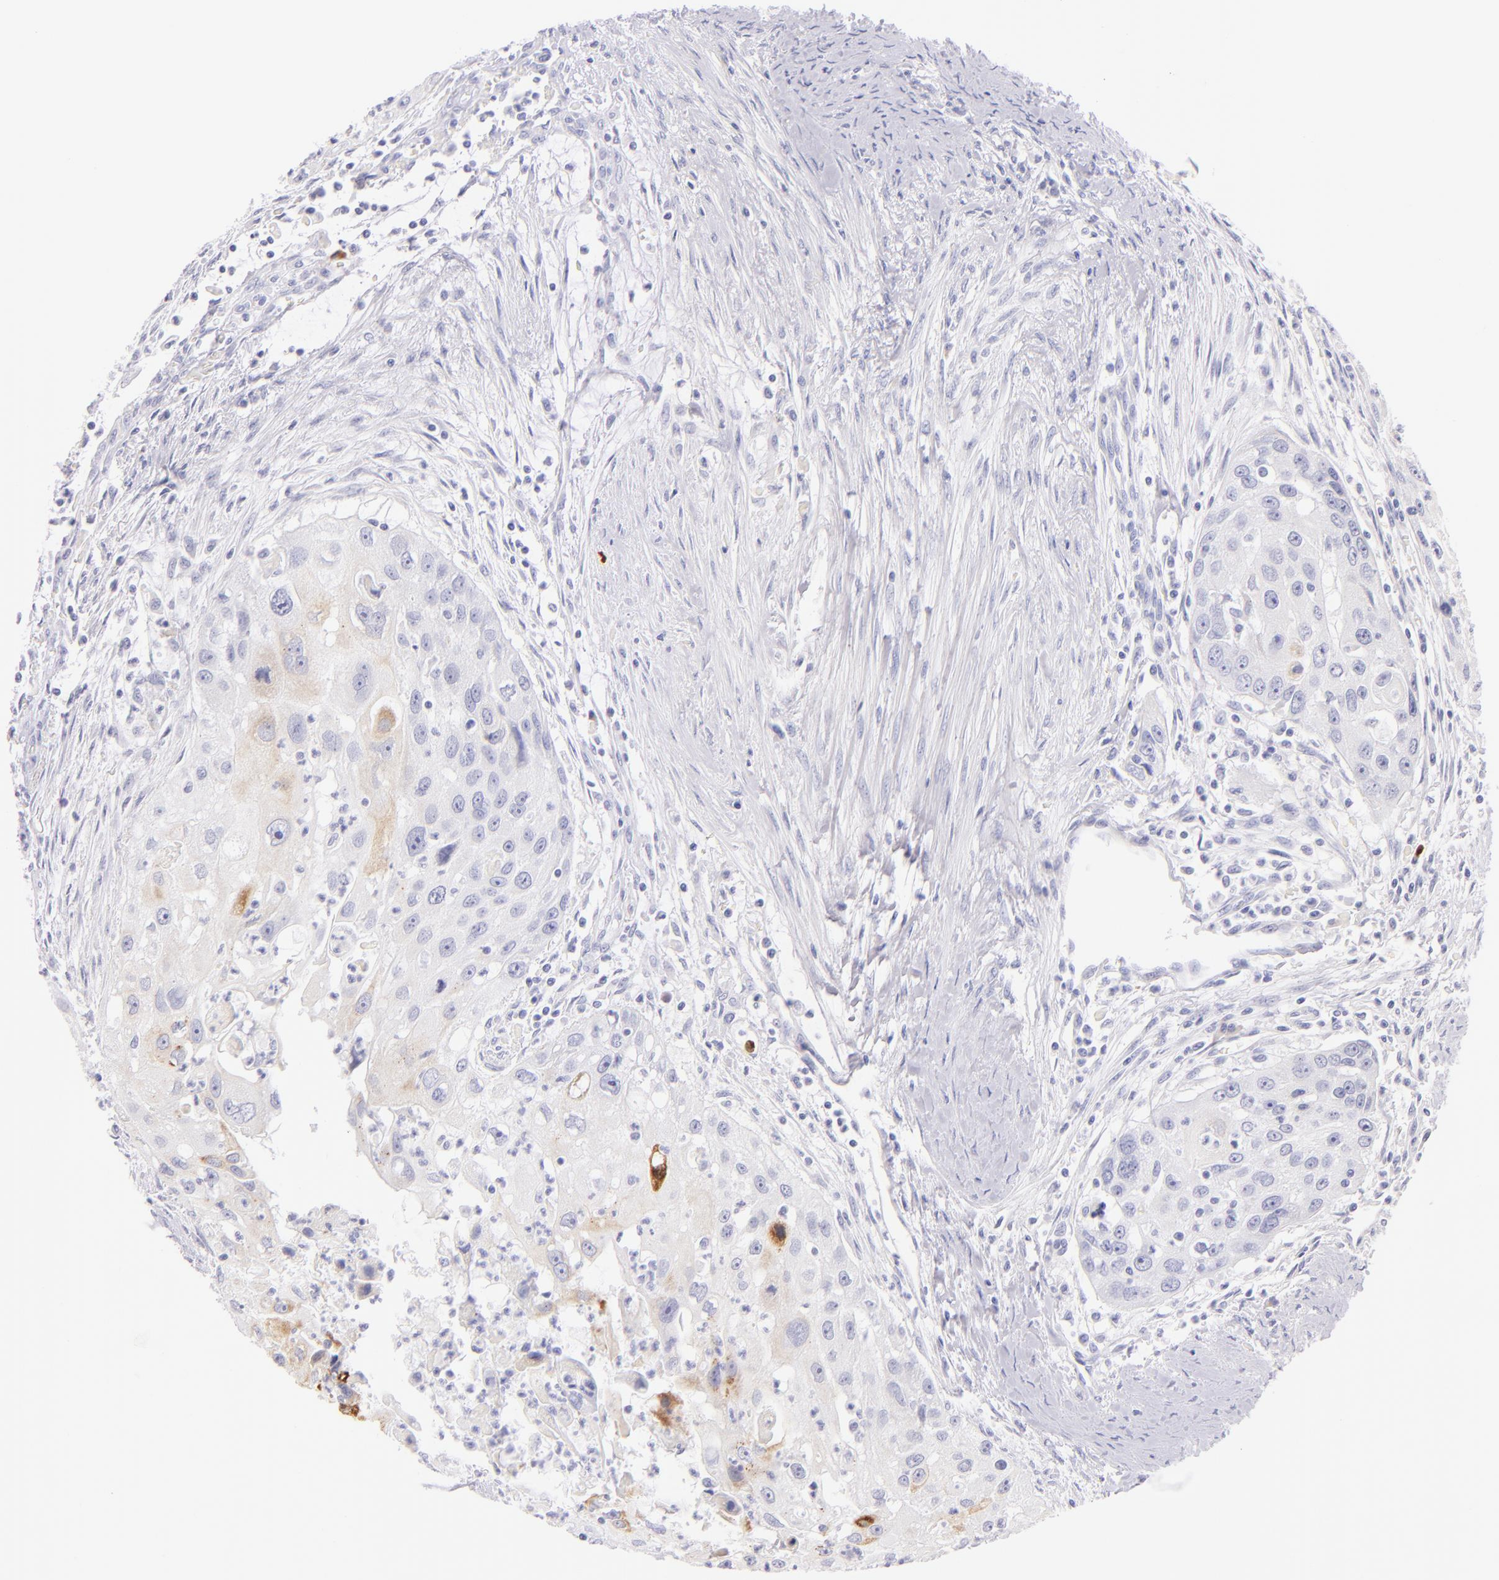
{"staining": {"intensity": "negative", "quantity": "none", "location": "none"}, "tissue": "head and neck cancer", "cell_type": "Tumor cells", "image_type": "cancer", "snomed": [{"axis": "morphology", "description": "Squamous cell carcinoma, NOS"}, {"axis": "topography", "description": "Head-Neck"}], "caption": "Tumor cells show no significant staining in head and neck squamous cell carcinoma.", "gene": "SDC1", "patient": {"sex": "male", "age": 64}}